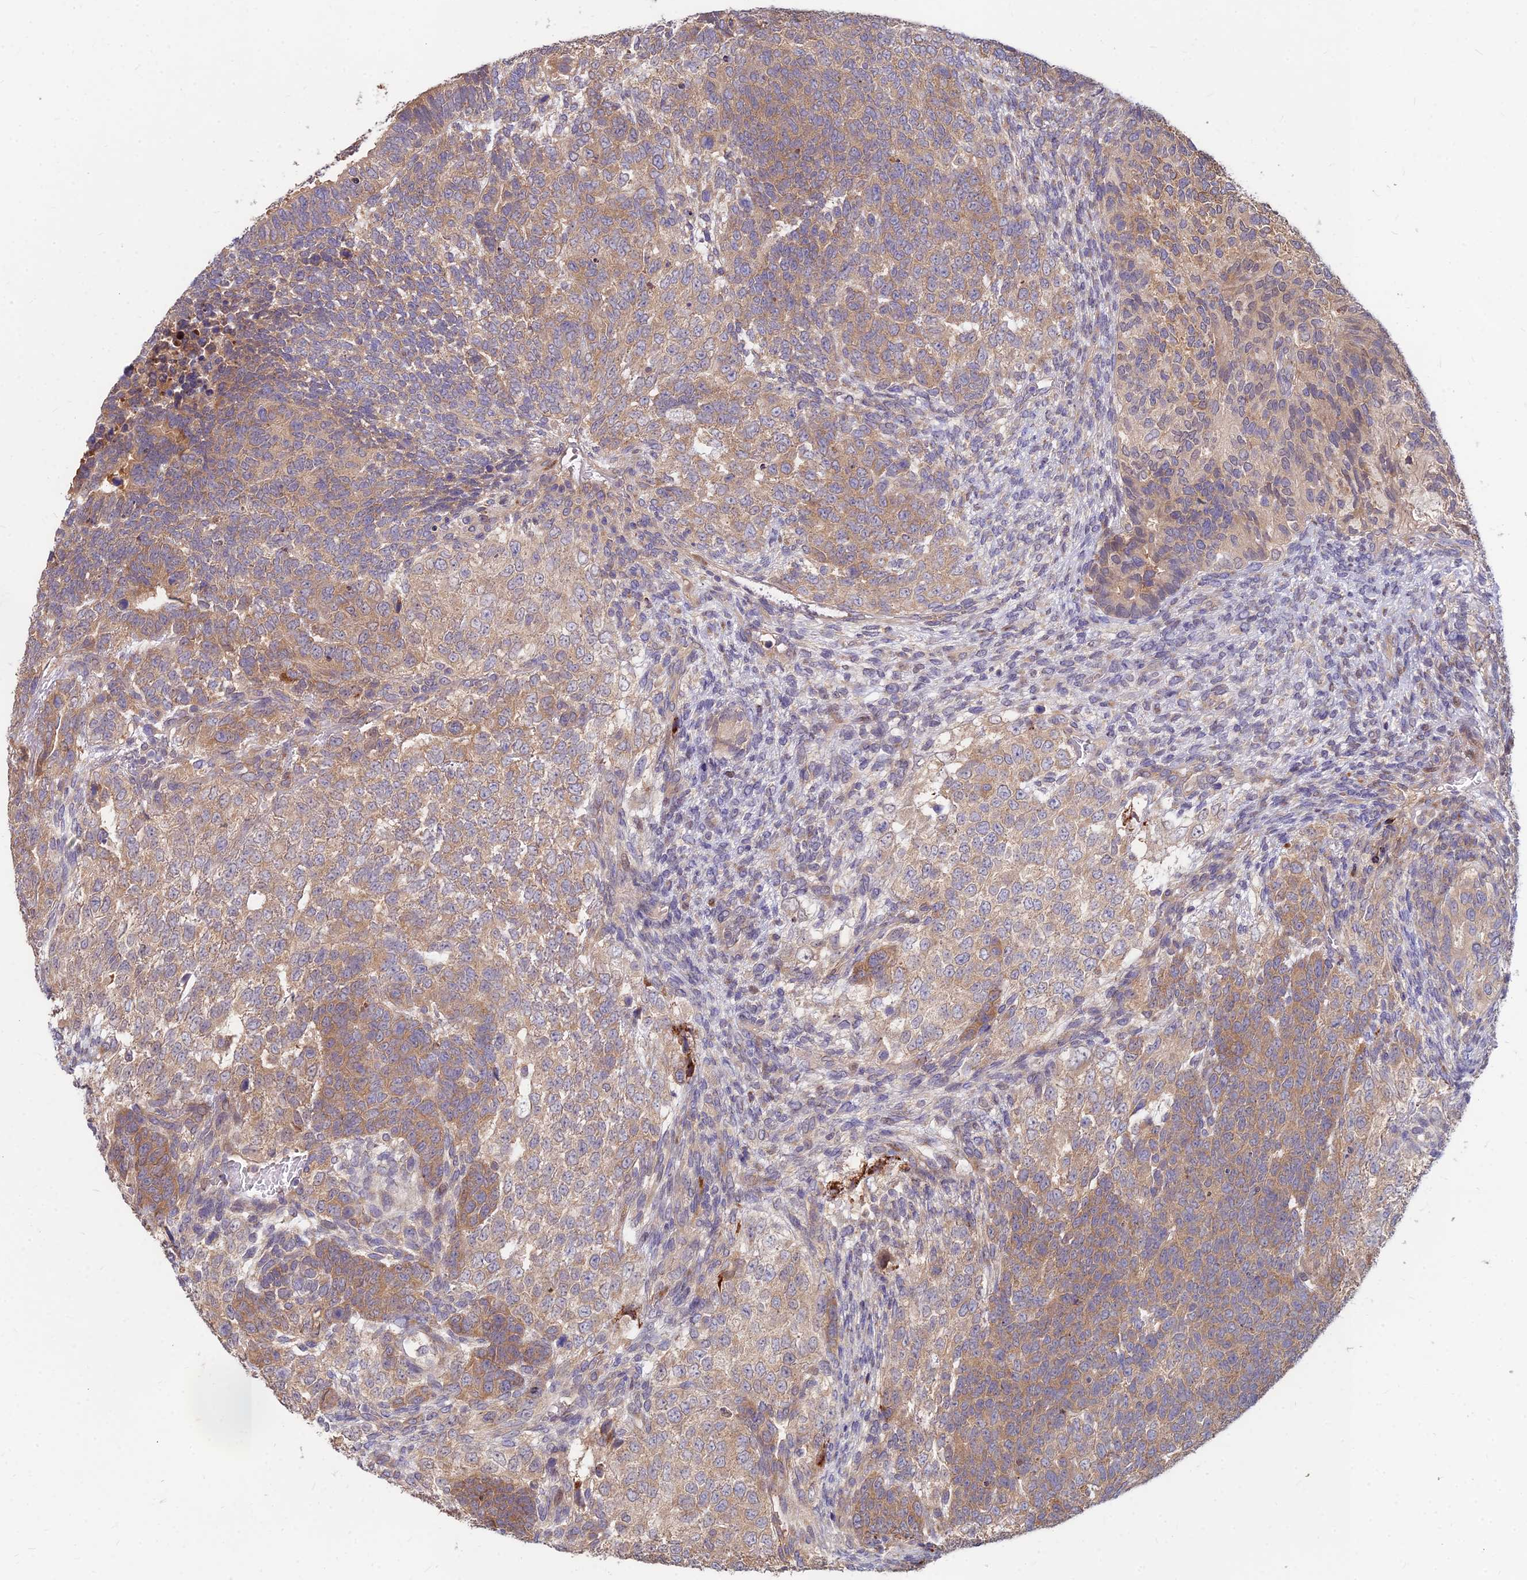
{"staining": {"intensity": "moderate", "quantity": ">75%", "location": "cytoplasmic/membranous"}, "tissue": "testis cancer", "cell_type": "Tumor cells", "image_type": "cancer", "snomed": [{"axis": "morphology", "description": "Carcinoma, Embryonal, NOS"}, {"axis": "topography", "description": "Testis"}], "caption": "Protein staining of testis cancer (embryonal carcinoma) tissue shows moderate cytoplasmic/membranous staining in about >75% of tumor cells. Using DAB (3,3'-diaminobenzidine) (brown) and hematoxylin (blue) stains, captured at high magnification using brightfield microscopy.", "gene": "CCT6B", "patient": {"sex": "male", "age": 23}}